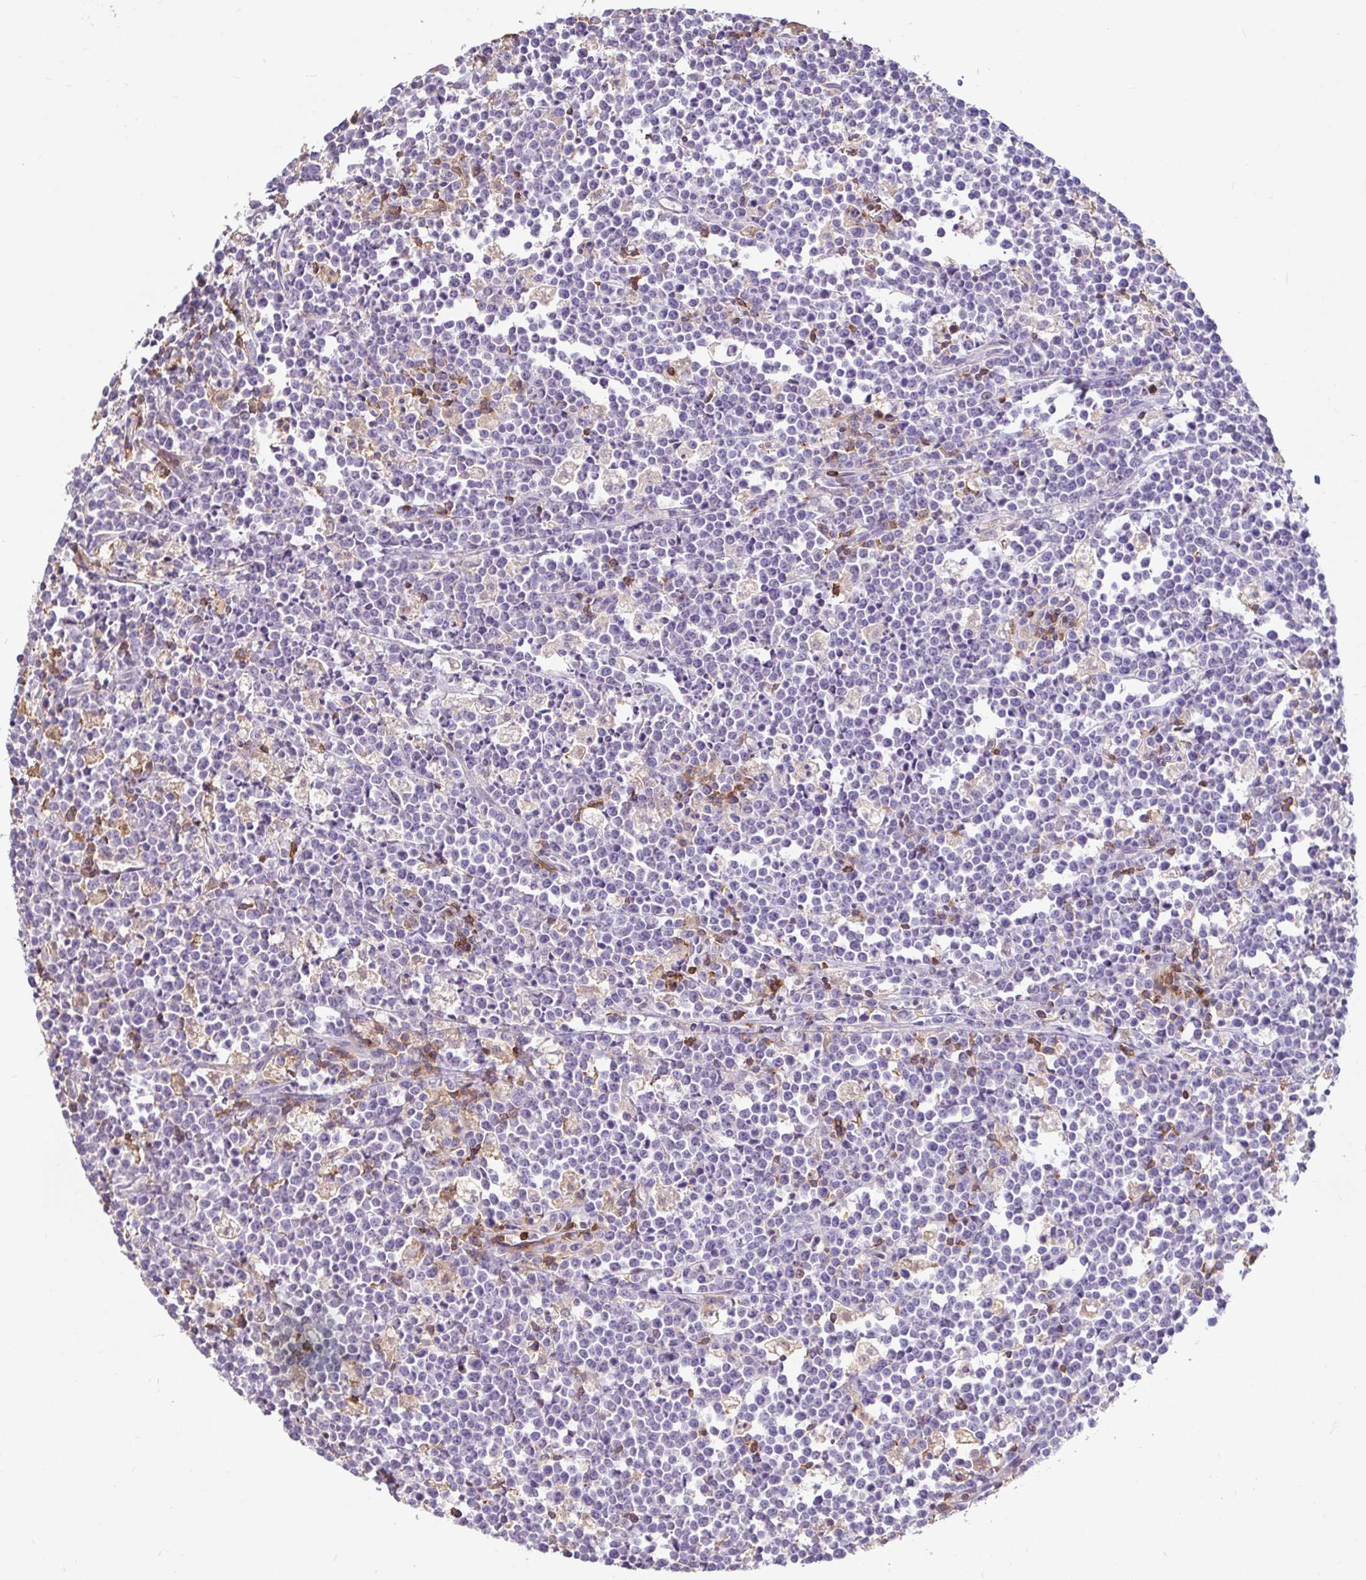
{"staining": {"intensity": "negative", "quantity": "none", "location": "none"}, "tissue": "lymphoma", "cell_type": "Tumor cells", "image_type": "cancer", "snomed": [{"axis": "morphology", "description": "Malignant lymphoma, non-Hodgkin's type, High grade"}, {"axis": "topography", "description": "Small intestine"}], "caption": "This is an immunohistochemistry image of lymphoma. There is no staining in tumor cells.", "gene": "SKAP1", "patient": {"sex": "female", "age": 56}}